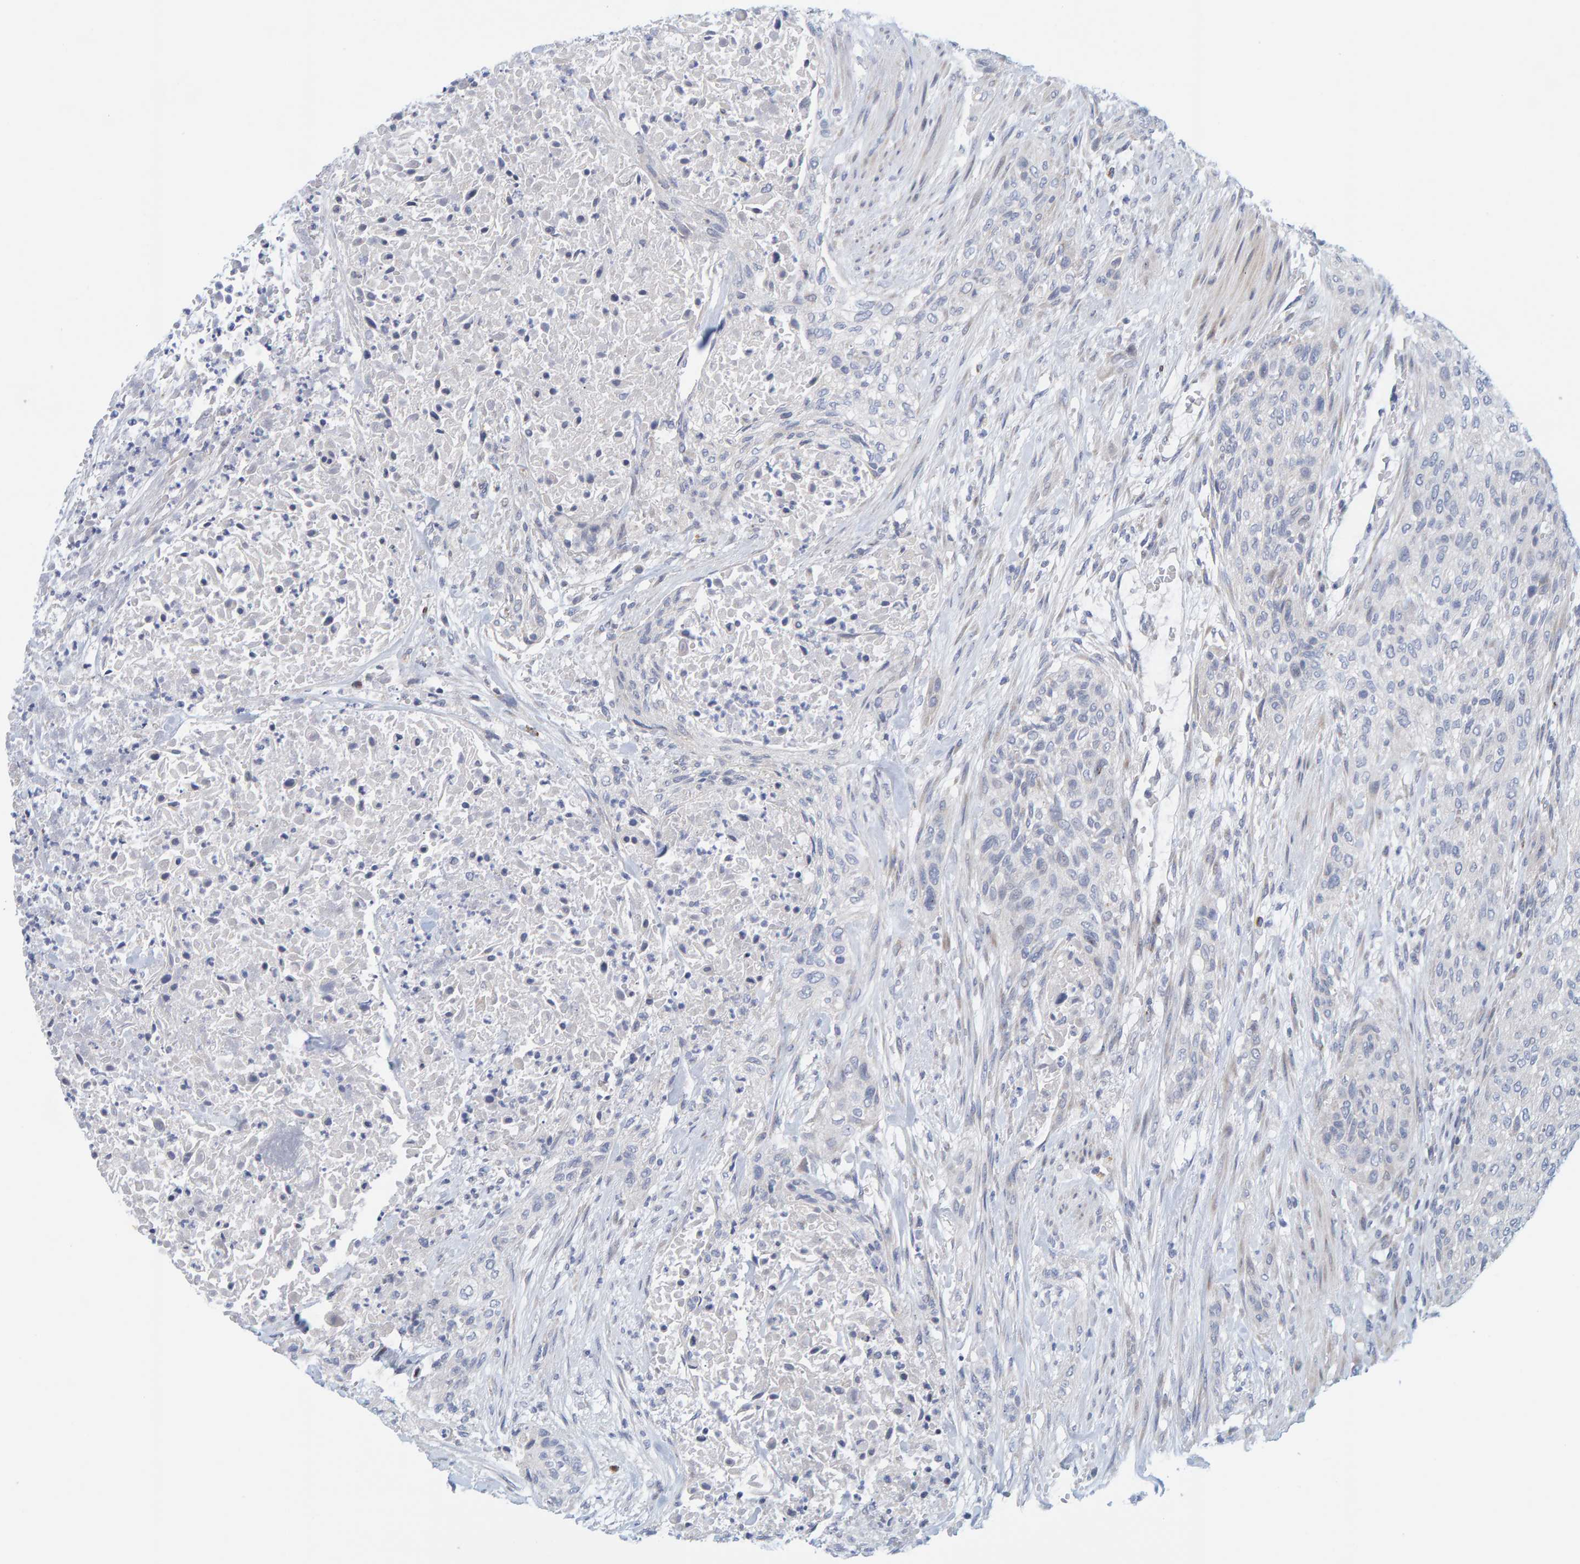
{"staining": {"intensity": "negative", "quantity": "none", "location": "none"}, "tissue": "urothelial cancer", "cell_type": "Tumor cells", "image_type": "cancer", "snomed": [{"axis": "morphology", "description": "Urothelial carcinoma, Low grade"}, {"axis": "morphology", "description": "Urothelial carcinoma, High grade"}, {"axis": "topography", "description": "Urinary bladder"}], "caption": "Low-grade urothelial carcinoma was stained to show a protein in brown. There is no significant positivity in tumor cells.", "gene": "ZC3H3", "patient": {"sex": "male", "age": 35}}